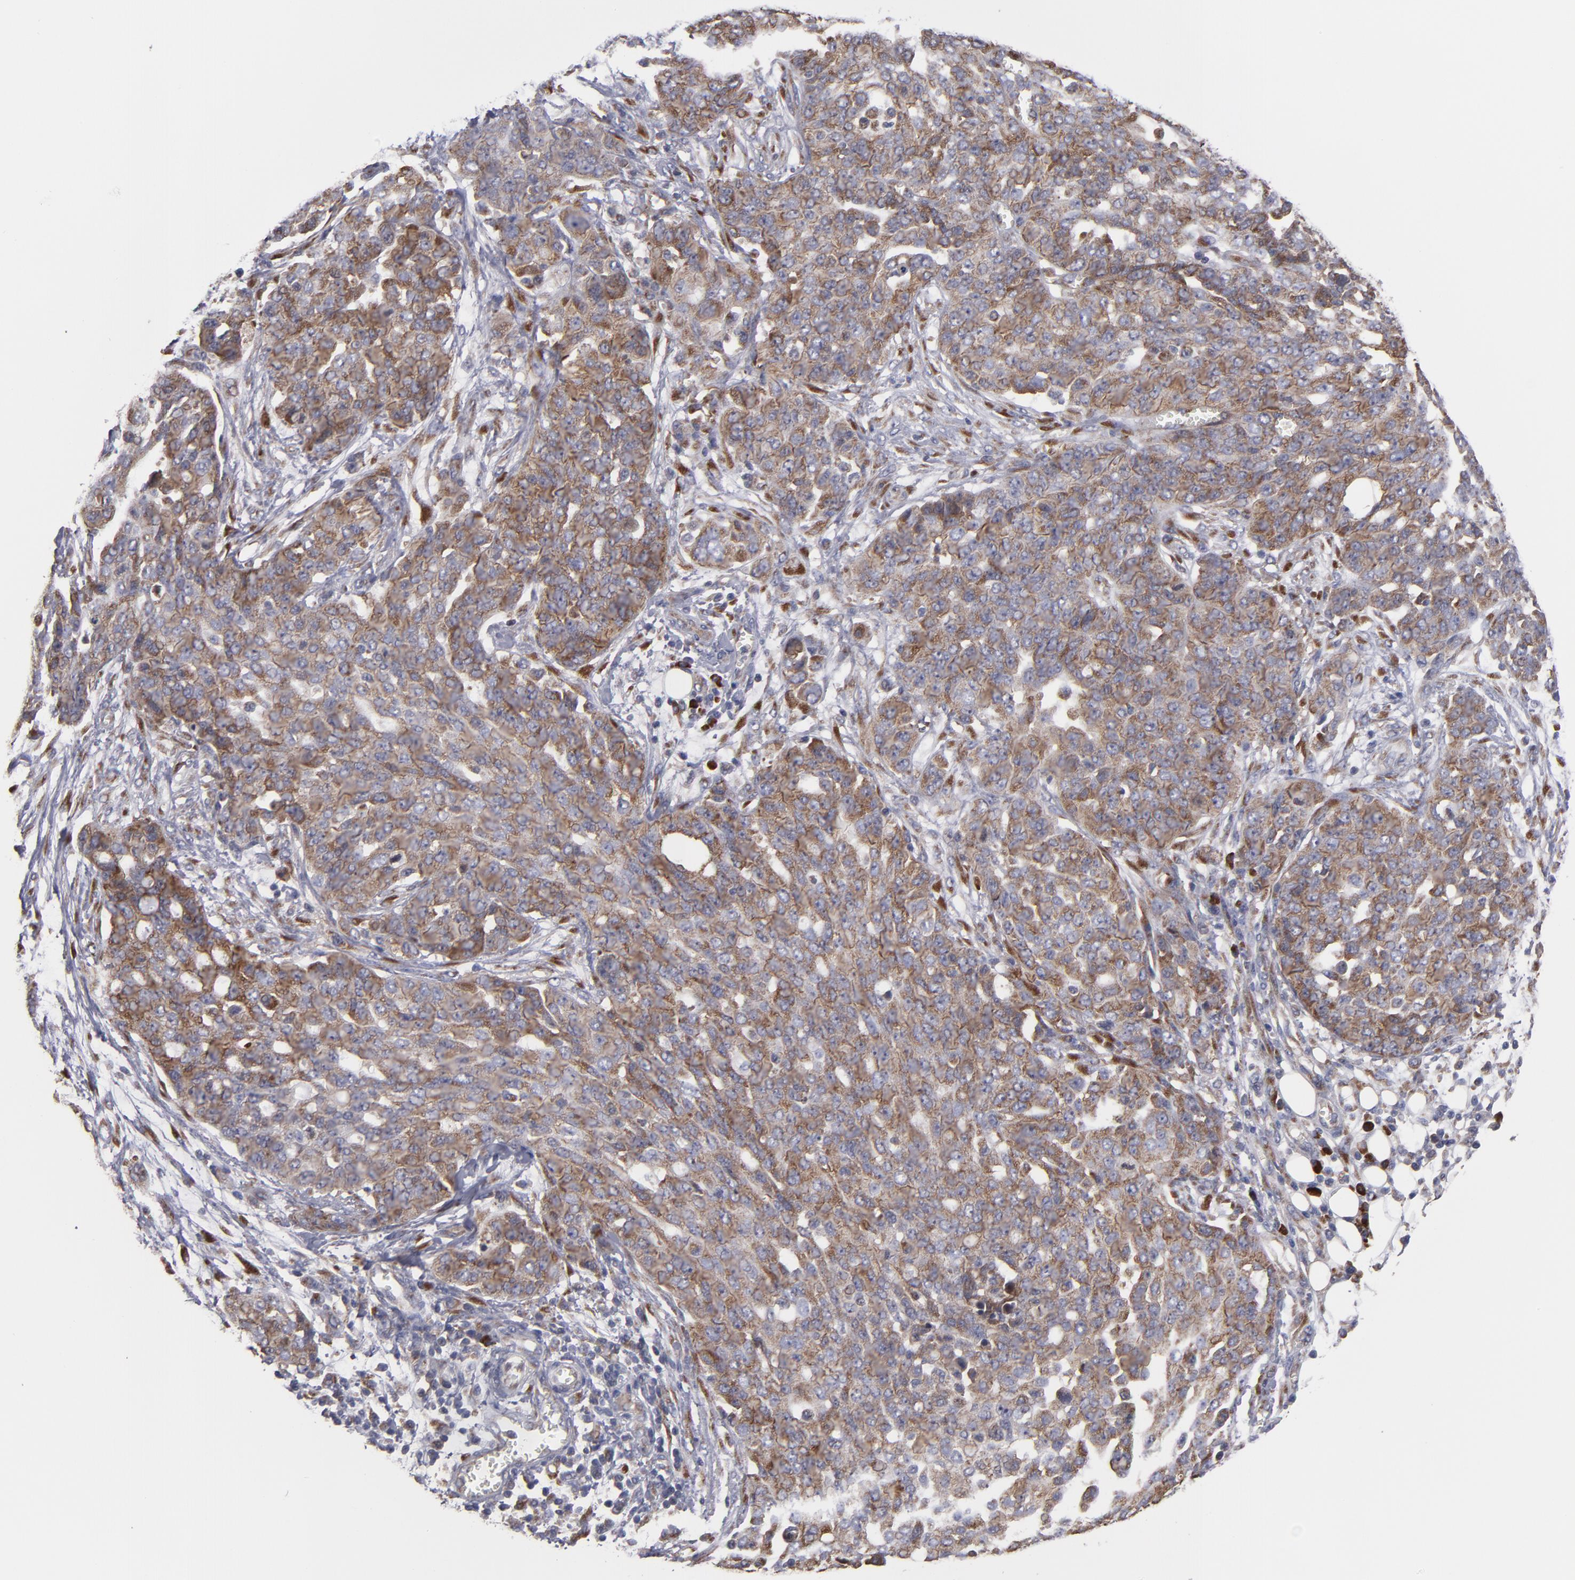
{"staining": {"intensity": "moderate", "quantity": ">75%", "location": "cytoplasmic/membranous"}, "tissue": "ovarian cancer", "cell_type": "Tumor cells", "image_type": "cancer", "snomed": [{"axis": "morphology", "description": "Cystadenocarcinoma, serous, NOS"}, {"axis": "topography", "description": "Soft tissue"}, {"axis": "topography", "description": "Ovary"}], "caption": "Moderate cytoplasmic/membranous expression for a protein is present in about >75% of tumor cells of ovarian serous cystadenocarcinoma using IHC.", "gene": "SND1", "patient": {"sex": "female", "age": 57}}